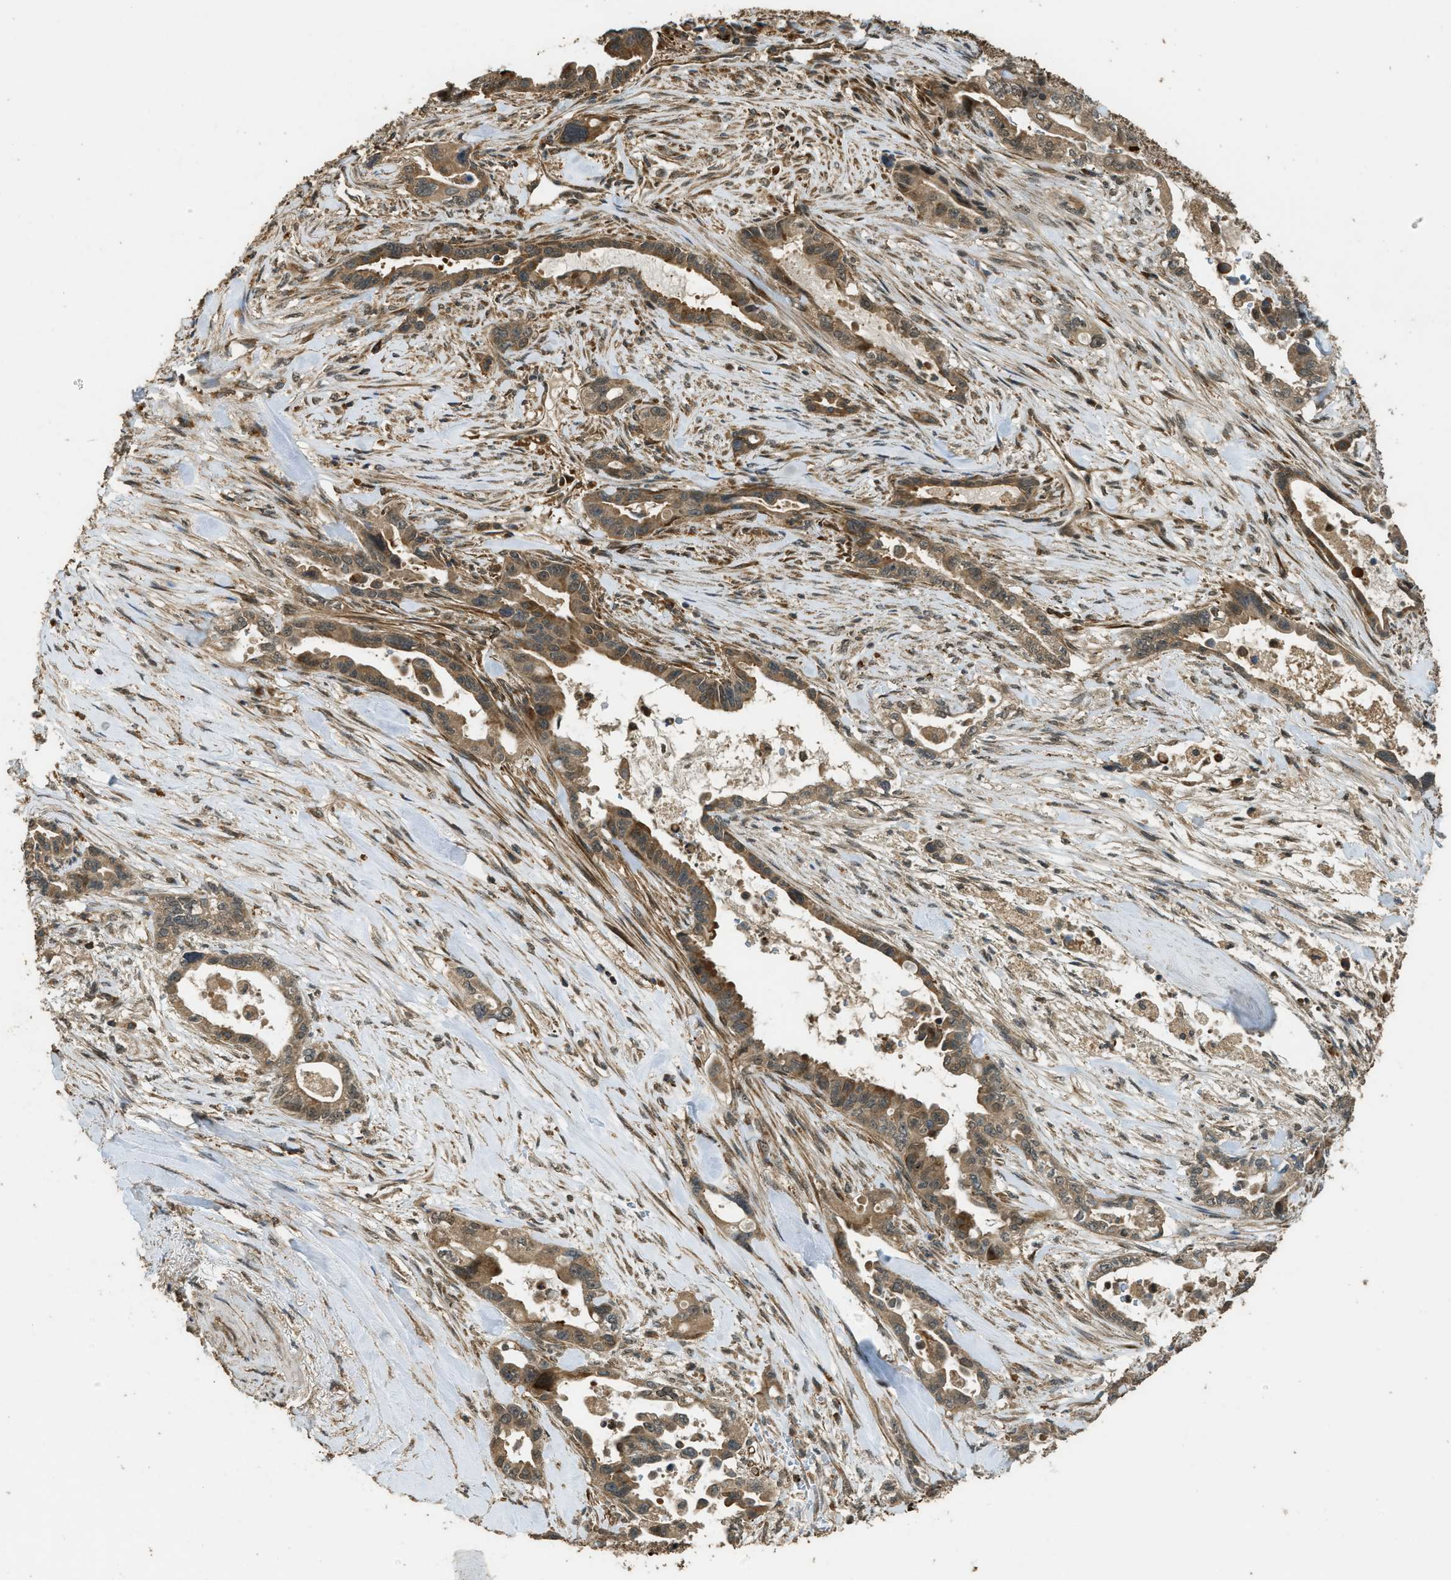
{"staining": {"intensity": "moderate", "quantity": ">75%", "location": "cytoplasmic/membranous"}, "tissue": "pancreatic cancer", "cell_type": "Tumor cells", "image_type": "cancer", "snomed": [{"axis": "morphology", "description": "Adenocarcinoma, NOS"}, {"axis": "topography", "description": "Pancreas"}], "caption": "IHC of pancreatic cancer (adenocarcinoma) displays medium levels of moderate cytoplasmic/membranous staining in approximately >75% of tumor cells.", "gene": "PPP6R3", "patient": {"sex": "male", "age": 70}}